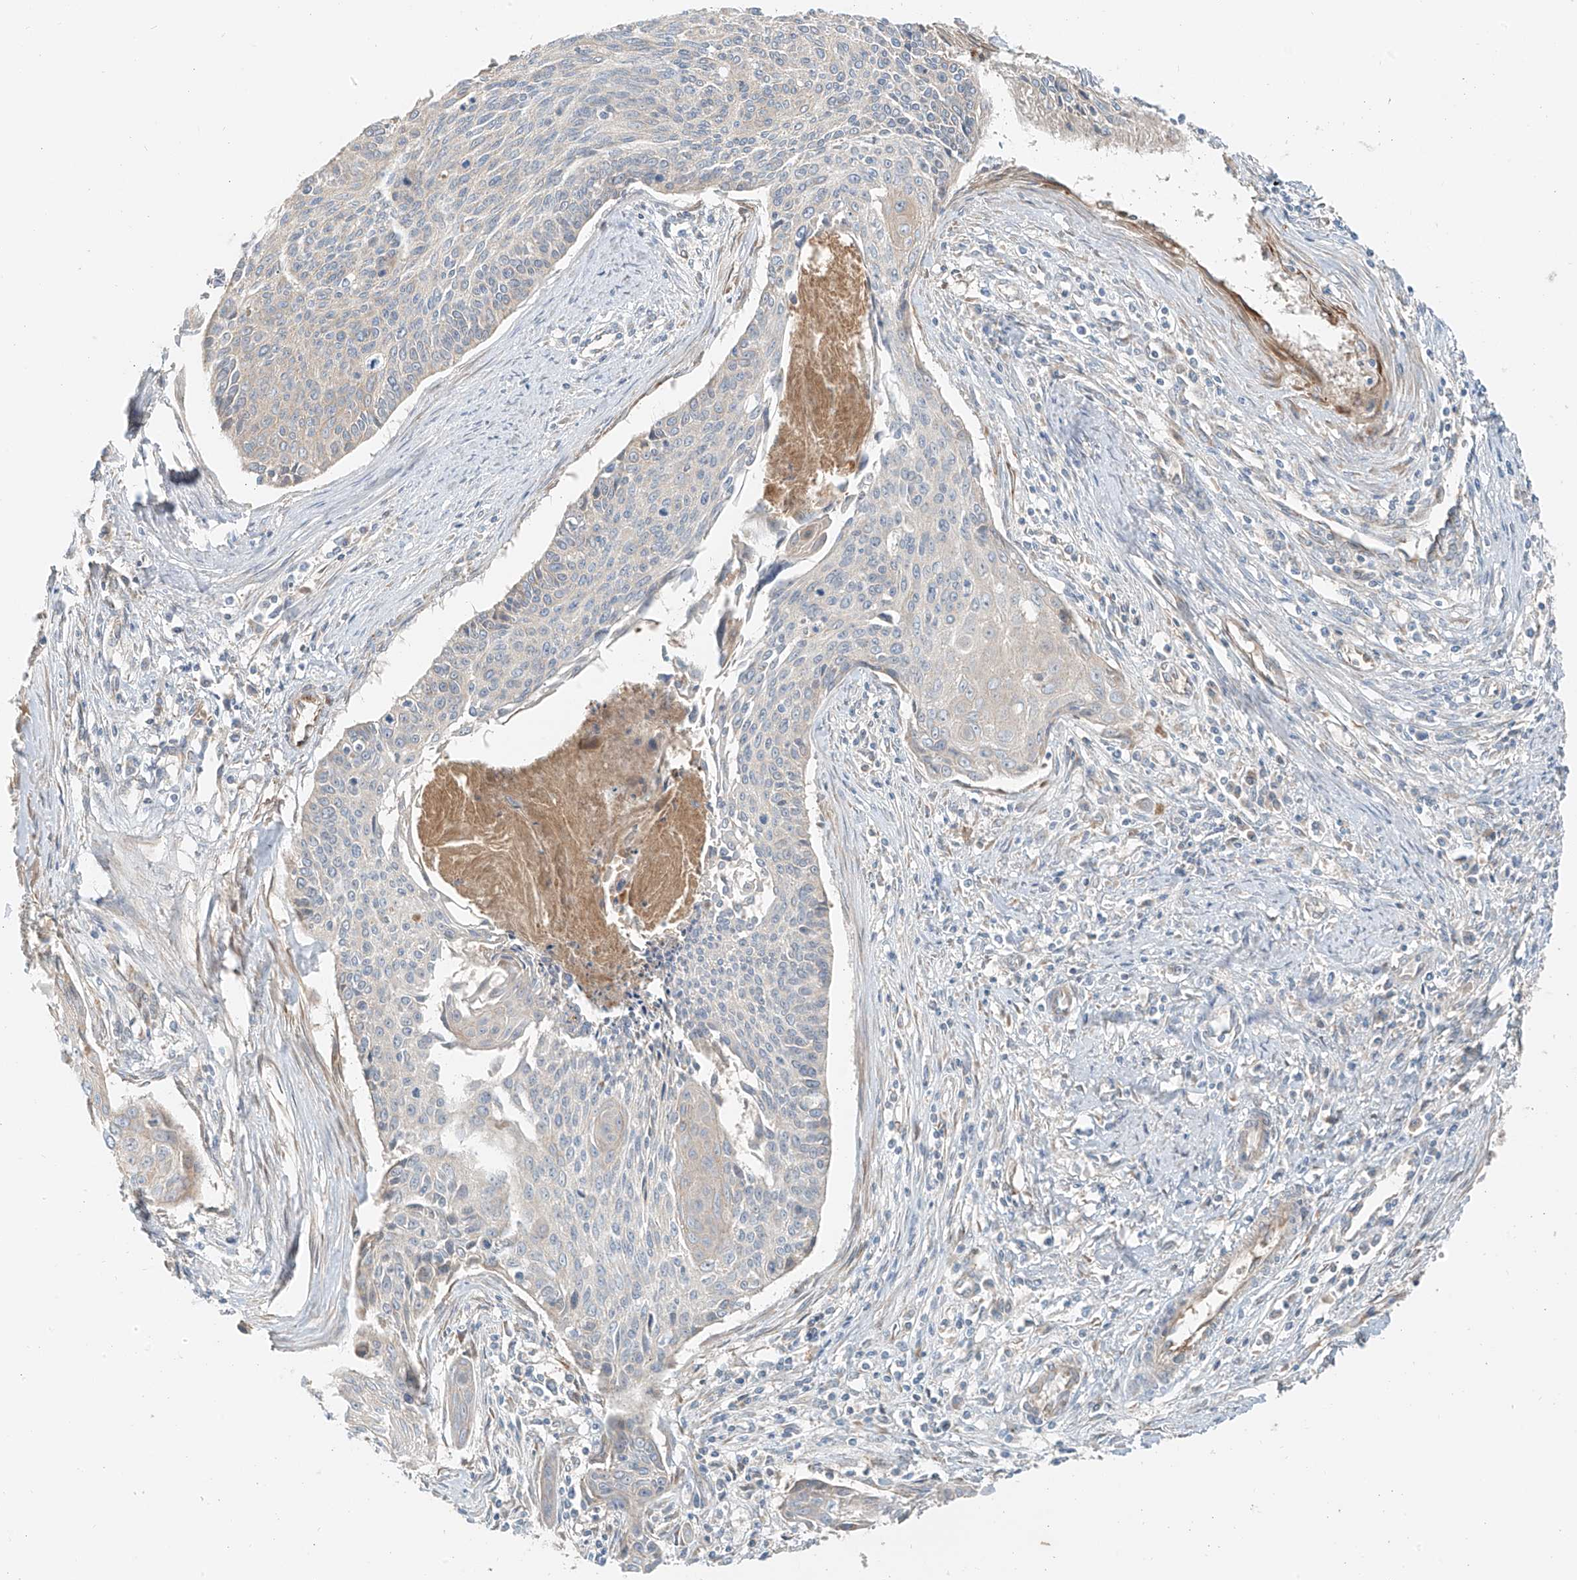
{"staining": {"intensity": "weak", "quantity": "<25%", "location": "cytoplasmic/membranous"}, "tissue": "cervical cancer", "cell_type": "Tumor cells", "image_type": "cancer", "snomed": [{"axis": "morphology", "description": "Squamous cell carcinoma, NOS"}, {"axis": "topography", "description": "Cervix"}], "caption": "An IHC image of cervical squamous cell carcinoma is shown. There is no staining in tumor cells of cervical squamous cell carcinoma. The staining was performed using DAB to visualize the protein expression in brown, while the nuclei were stained in blue with hematoxylin (Magnification: 20x).", "gene": "FSTL1", "patient": {"sex": "female", "age": 55}}